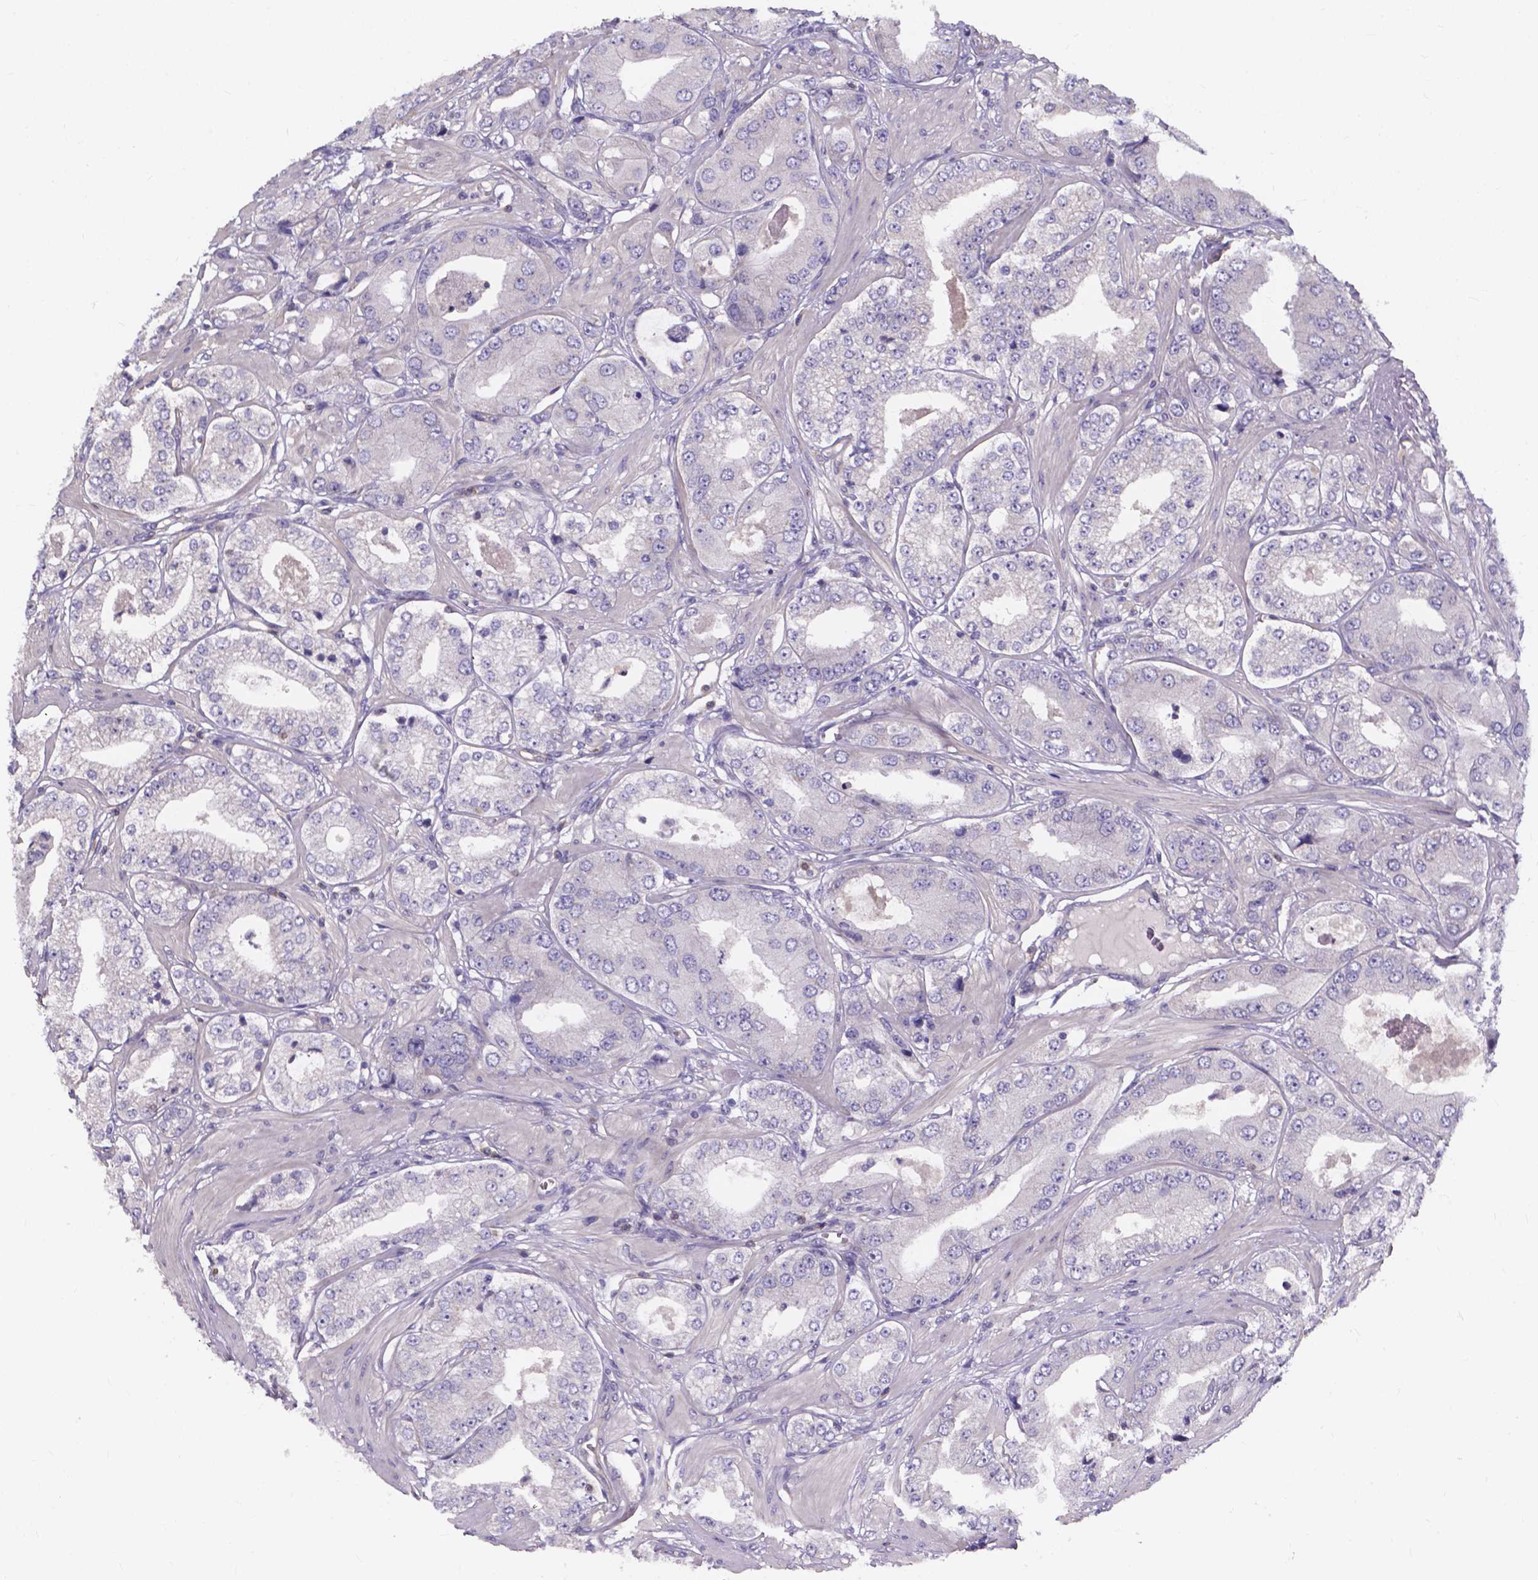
{"staining": {"intensity": "negative", "quantity": "none", "location": "none"}, "tissue": "prostate cancer", "cell_type": "Tumor cells", "image_type": "cancer", "snomed": [{"axis": "morphology", "description": "Adenocarcinoma, Low grade"}, {"axis": "topography", "description": "Prostate"}], "caption": "An image of human prostate adenocarcinoma (low-grade) is negative for staining in tumor cells.", "gene": "THEMIS", "patient": {"sex": "male", "age": 60}}